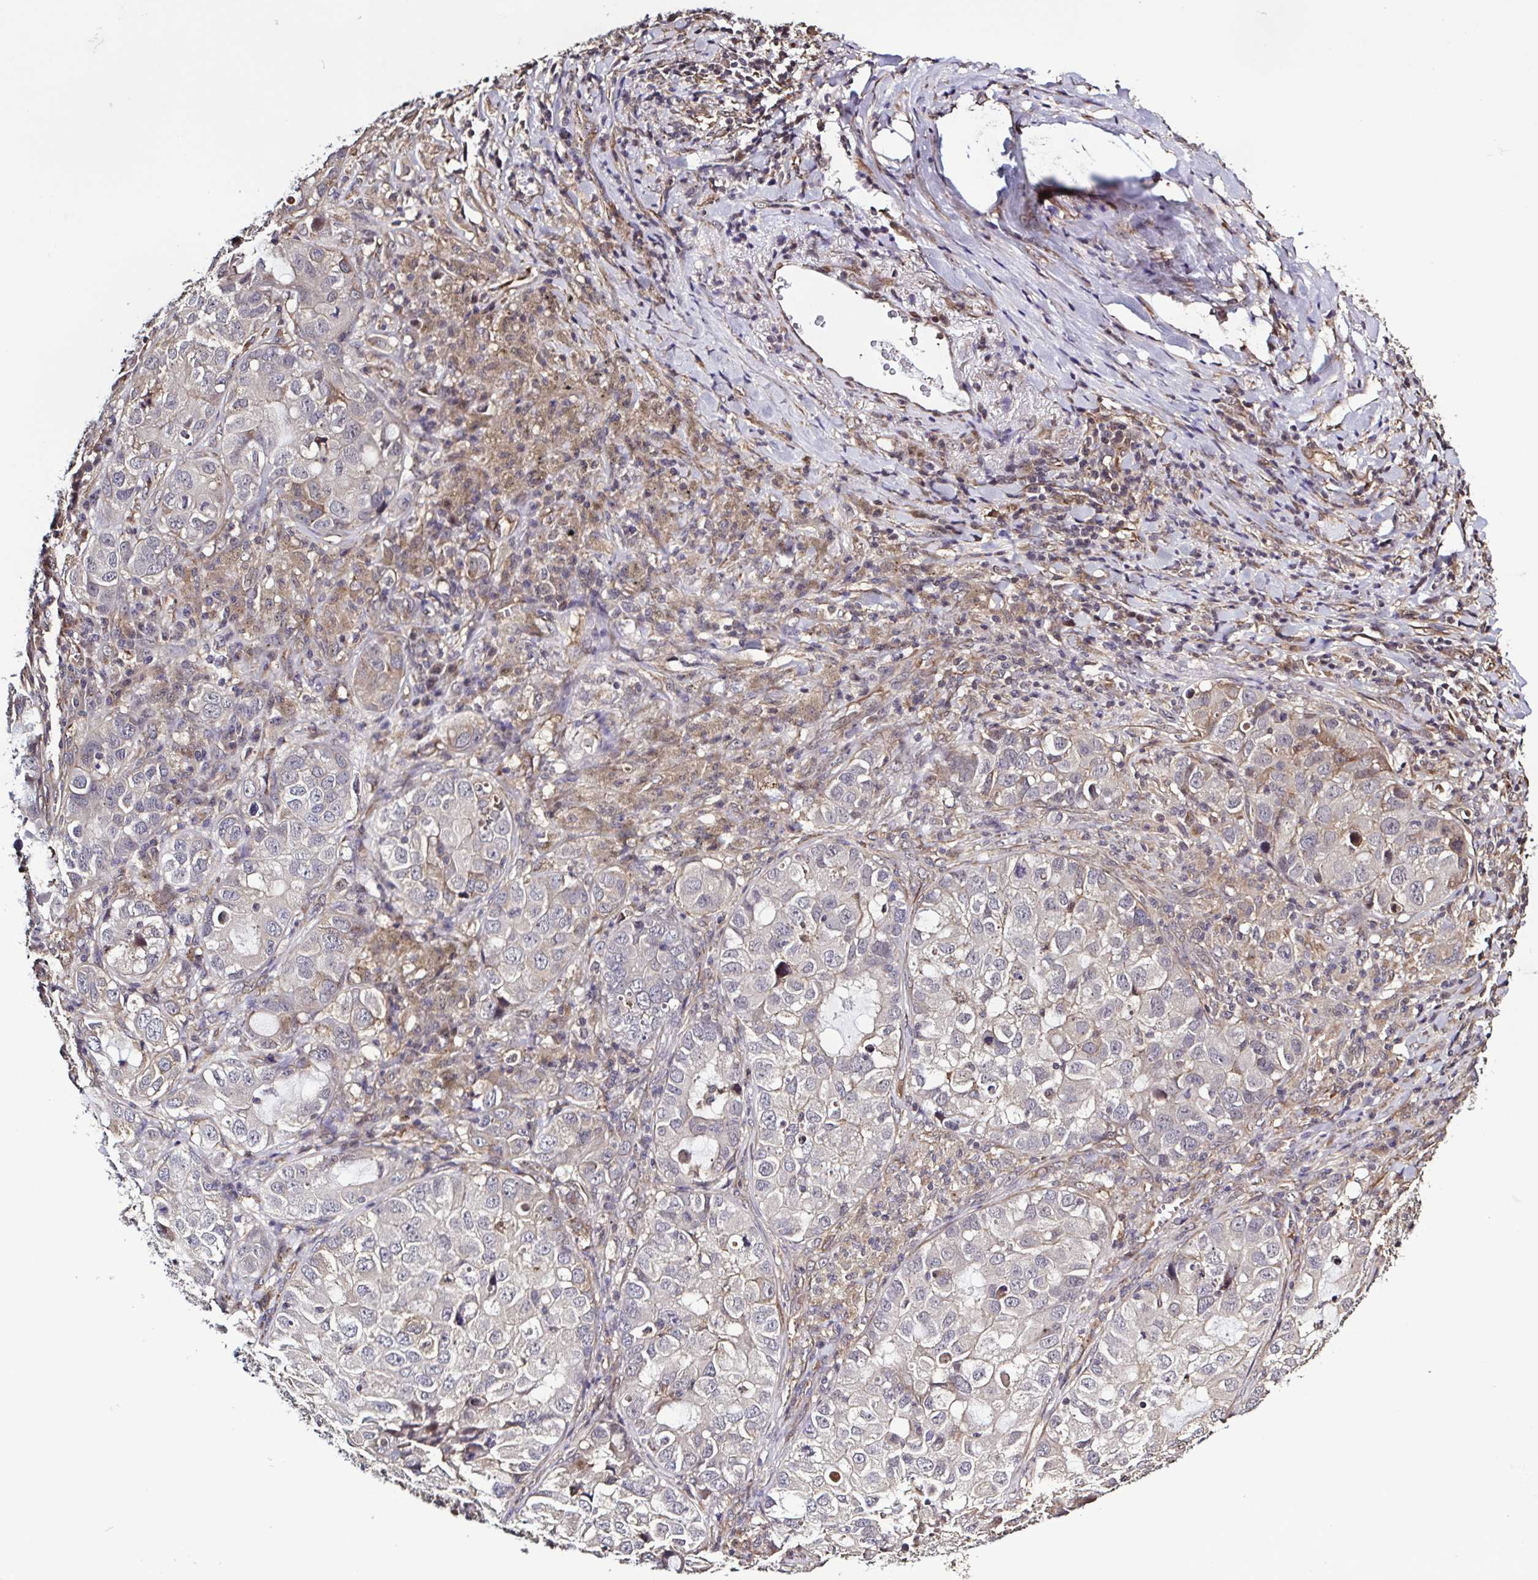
{"staining": {"intensity": "negative", "quantity": "none", "location": "none"}, "tissue": "lung cancer", "cell_type": "Tumor cells", "image_type": "cancer", "snomed": [{"axis": "morphology", "description": "Normal morphology"}, {"axis": "morphology", "description": "Adenocarcinoma, NOS"}, {"axis": "topography", "description": "Lymph node"}, {"axis": "topography", "description": "Lung"}], "caption": "A high-resolution micrograph shows IHC staining of adenocarcinoma (lung), which displays no significant positivity in tumor cells. (Brightfield microscopy of DAB immunohistochemistry (IHC) at high magnification).", "gene": "ZNF200", "patient": {"sex": "female", "age": 51}}